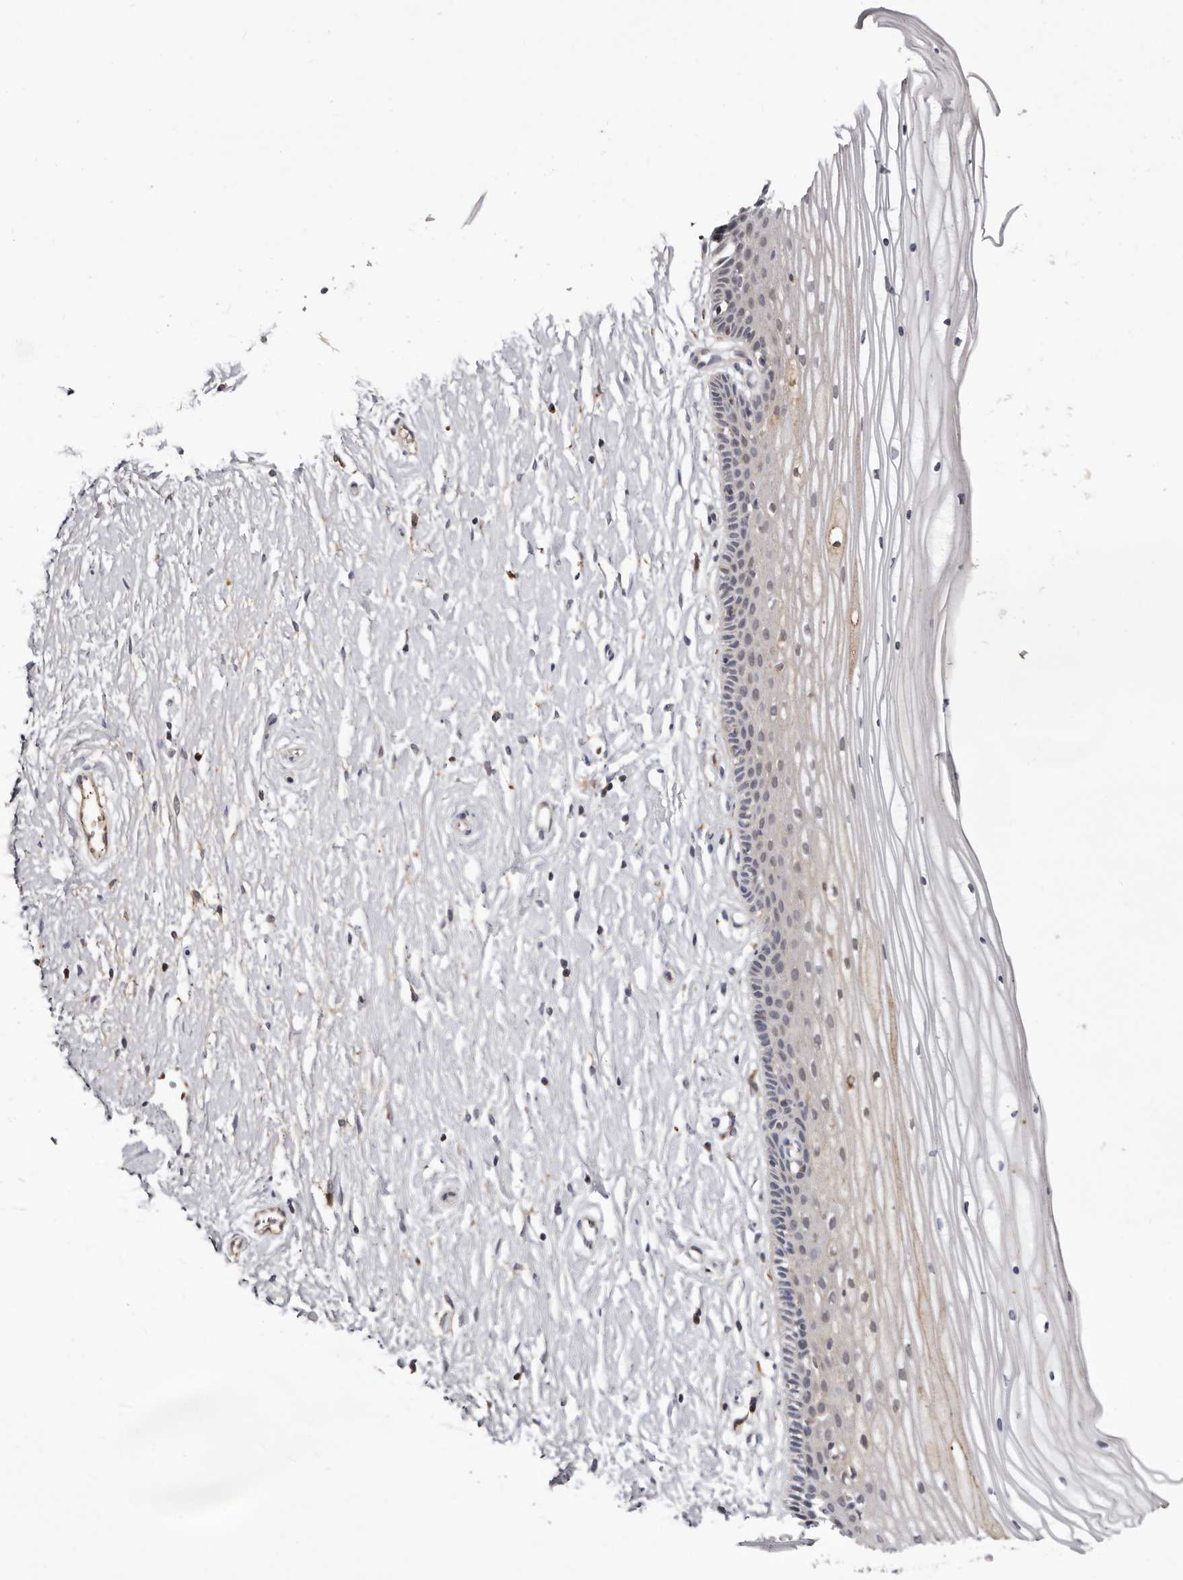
{"staining": {"intensity": "weak", "quantity": "25%-75%", "location": "cytoplasmic/membranous,nuclear"}, "tissue": "vagina", "cell_type": "Squamous epithelial cells", "image_type": "normal", "snomed": [{"axis": "morphology", "description": "Normal tissue, NOS"}, {"axis": "topography", "description": "Vagina"}, {"axis": "topography", "description": "Cervix"}], "caption": "An image showing weak cytoplasmic/membranous,nuclear positivity in about 25%-75% of squamous epithelial cells in benign vagina, as visualized by brown immunohistochemical staining.", "gene": "NUBPL", "patient": {"sex": "female", "age": 40}}